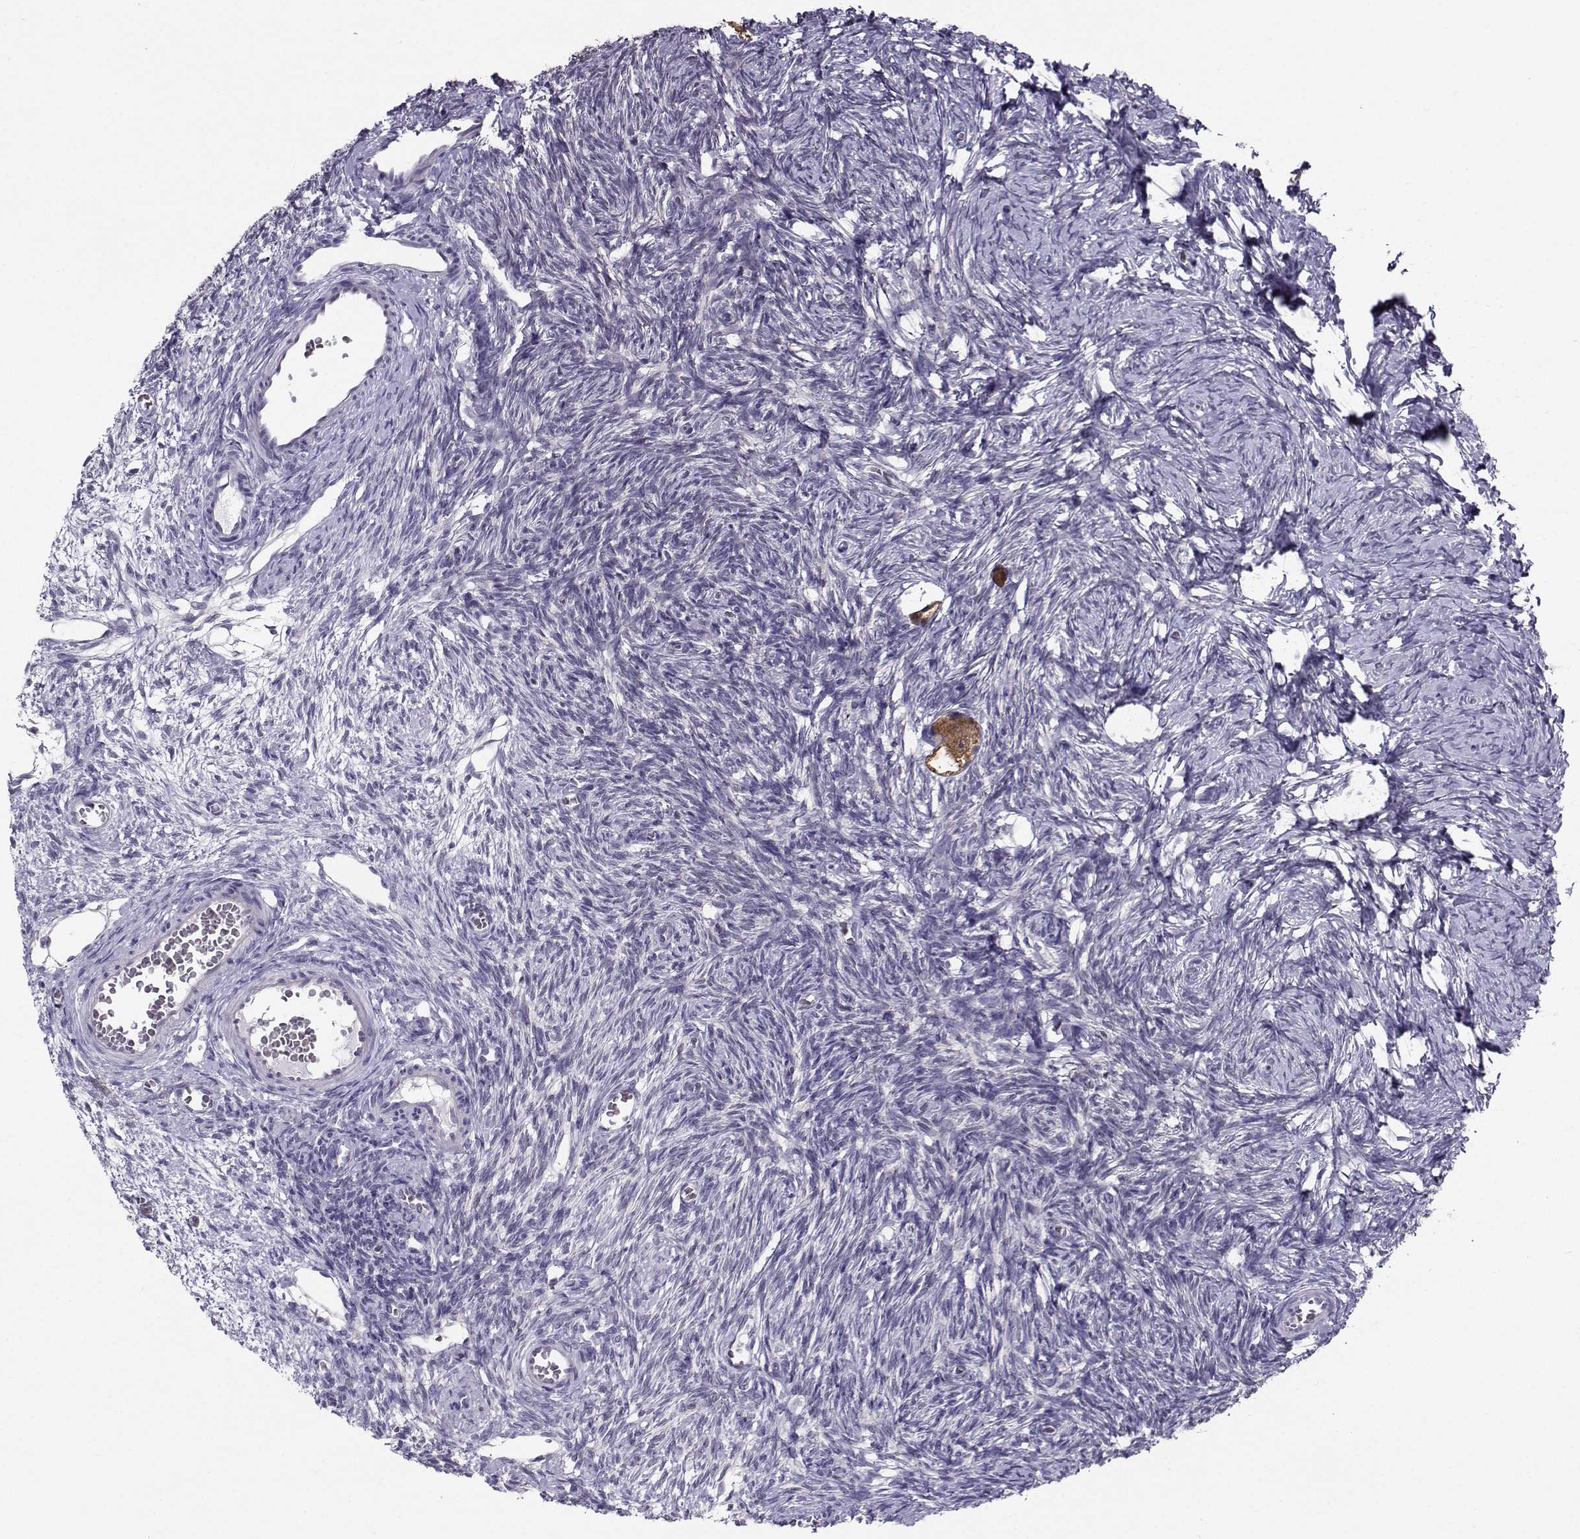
{"staining": {"intensity": "moderate", "quantity": ">75%", "location": "cytoplasmic/membranous"}, "tissue": "ovary", "cell_type": "Follicle cells", "image_type": "normal", "snomed": [{"axis": "morphology", "description": "Normal tissue, NOS"}, {"axis": "topography", "description": "Ovary"}], "caption": "DAB immunohistochemical staining of unremarkable human ovary reveals moderate cytoplasmic/membranous protein positivity in about >75% of follicle cells.", "gene": "PGK1", "patient": {"sex": "female", "age": 27}}